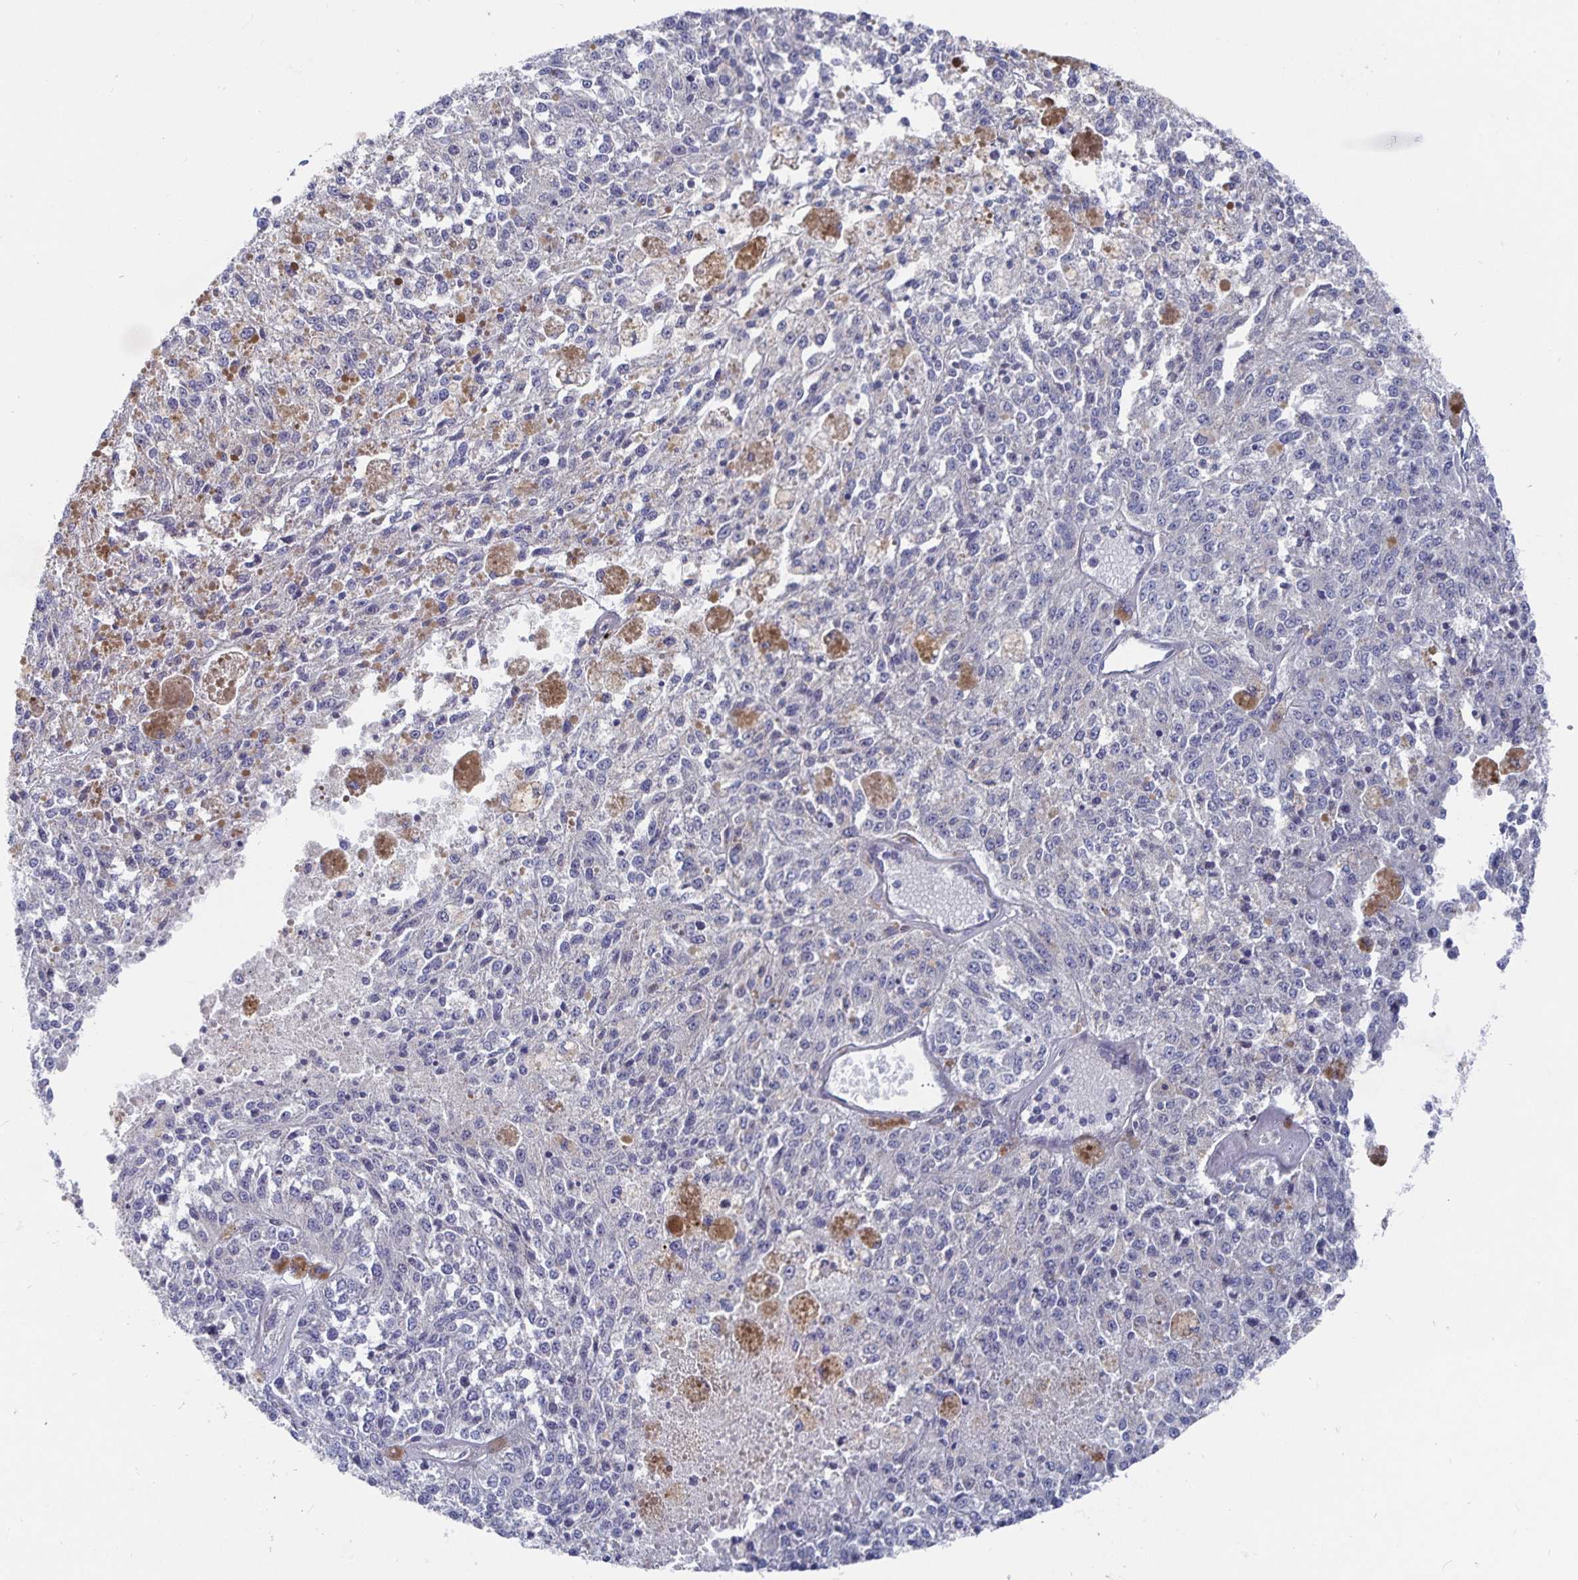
{"staining": {"intensity": "negative", "quantity": "none", "location": "none"}, "tissue": "melanoma", "cell_type": "Tumor cells", "image_type": "cancer", "snomed": [{"axis": "morphology", "description": "Malignant melanoma, Metastatic site"}, {"axis": "topography", "description": "Lymph node"}], "caption": "Tumor cells are negative for protein expression in human melanoma.", "gene": "ZIK1", "patient": {"sex": "female", "age": 64}}